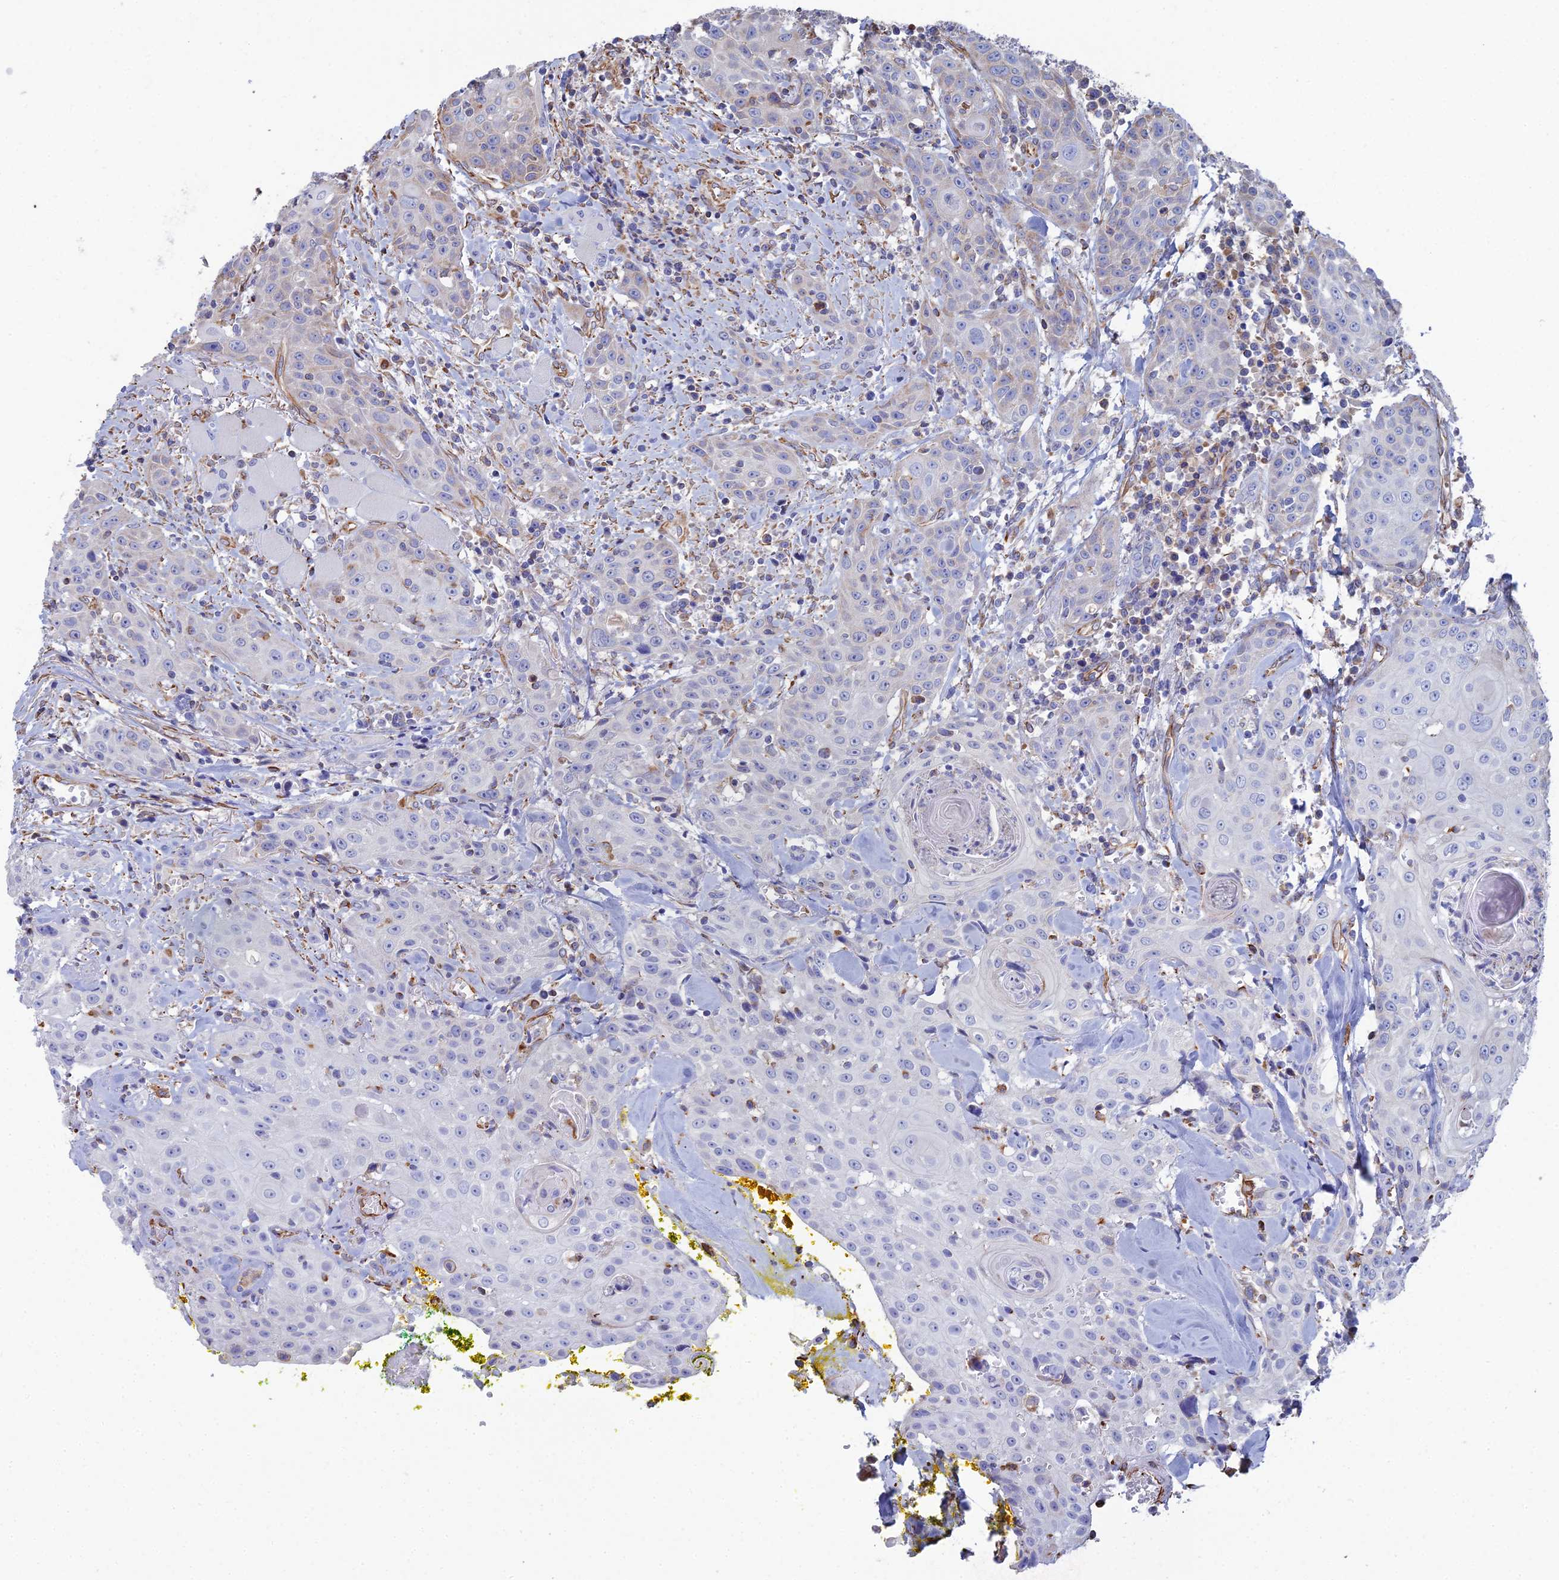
{"staining": {"intensity": "negative", "quantity": "none", "location": "none"}, "tissue": "head and neck cancer", "cell_type": "Tumor cells", "image_type": "cancer", "snomed": [{"axis": "morphology", "description": "Squamous cell carcinoma, NOS"}, {"axis": "topography", "description": "Oral tissue"}, {"axis": "topography", "description": "Head-Neck"}], "caption": "This is a micrograph of immunohistochemistry (IHC) staining of head and neck squamous cell carcinoma, which shows no staining in tumor cells.", "gene": "CLVS2", "patient": {"sex": "female", "age": 82}}